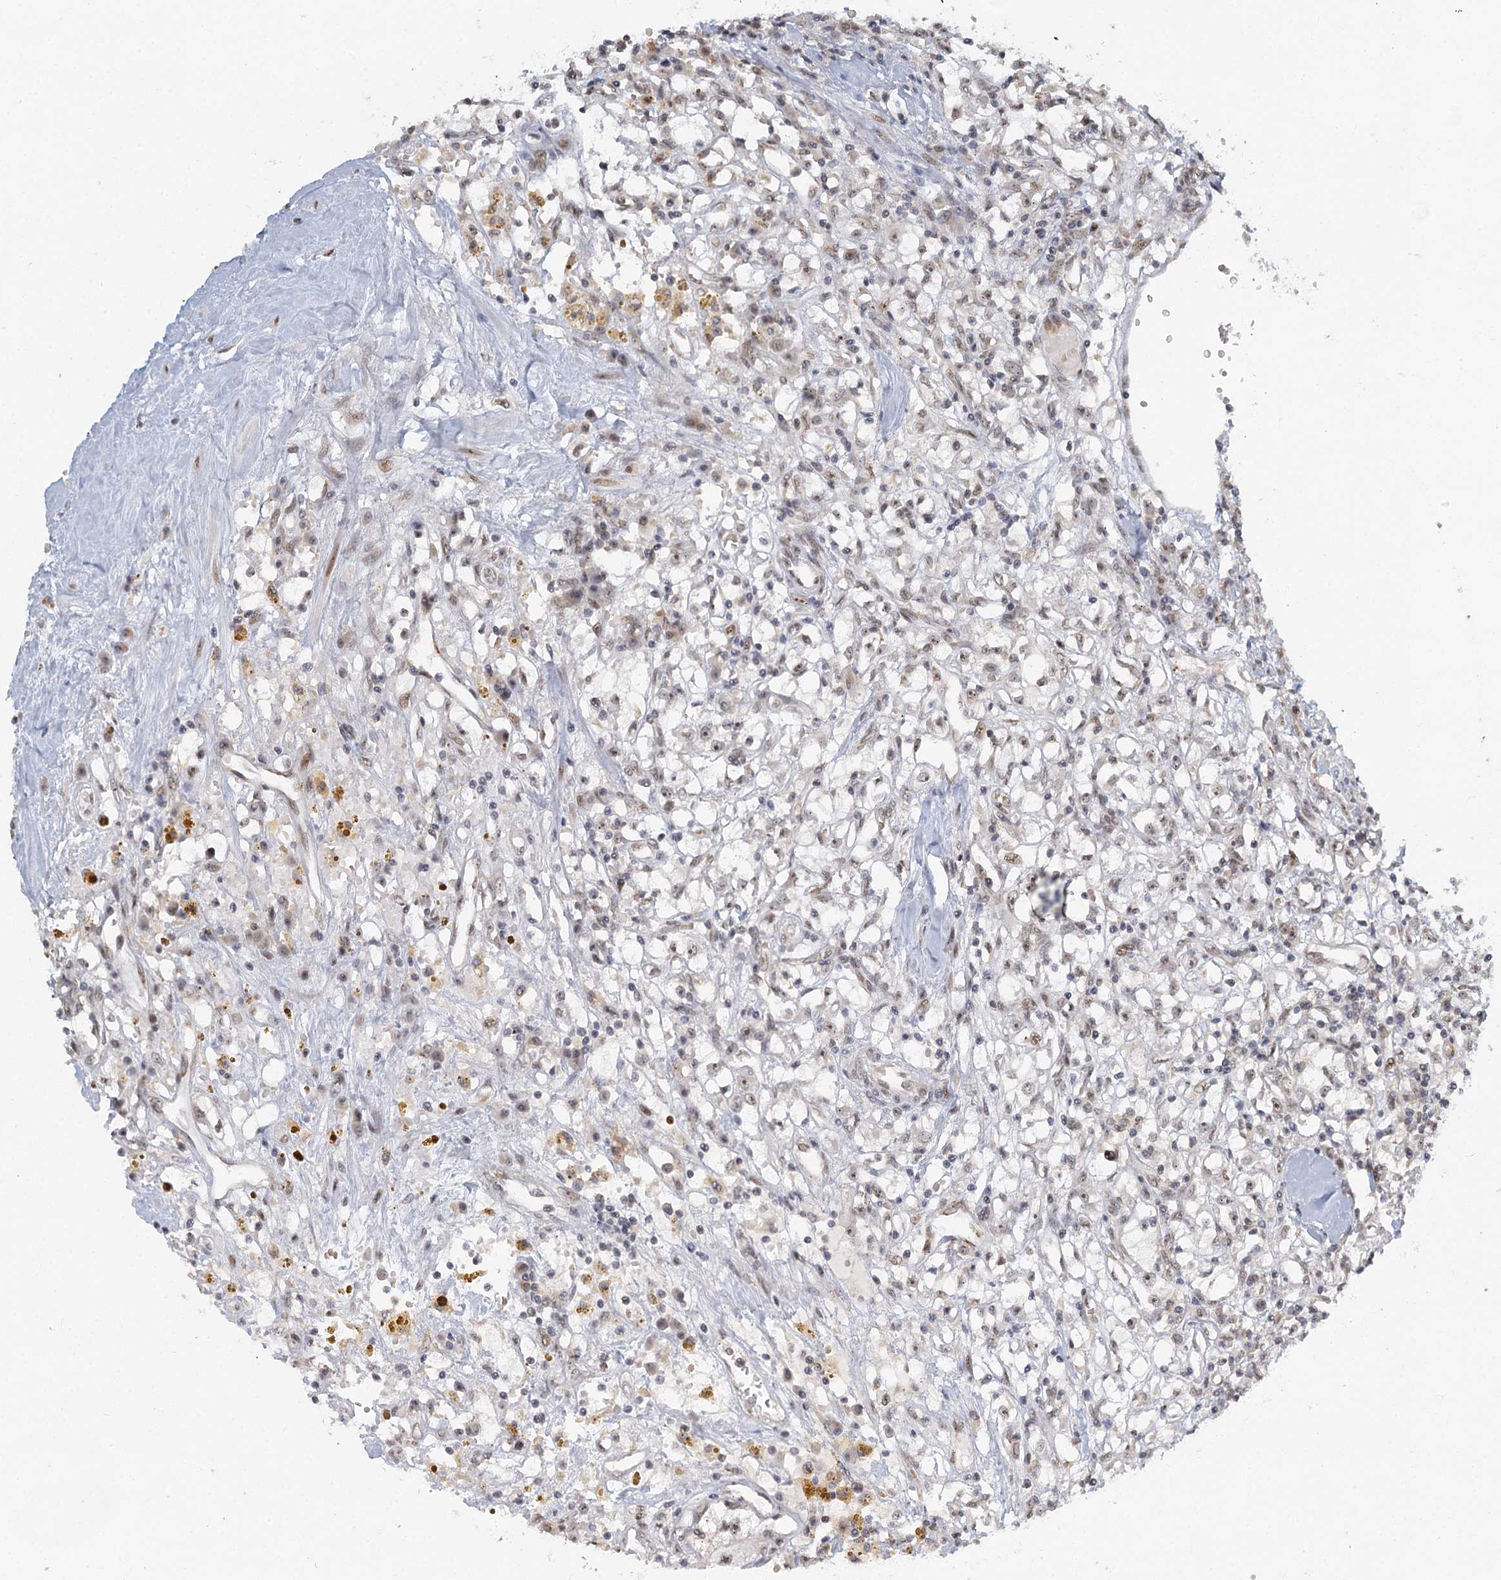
{"staining": {"intensity": "weak", "quantity": "<25%", "location": "nuclear"}, "tissue": "renal cancer", "cell_type": "Tumor cells", "image_type": "cancer", "snomed": [{"axis": "morphology", "description": "Adenocarcinoma, NOS"}, {"axis": "topography", "description": "Kidney"}], "caption": "A histopathology image of adenocarcinoma (renal) stained for a protein reveals no brown staining in tumor cells.", "gene": "TREX1", "patient": {"sex": "male", "age": 56}}